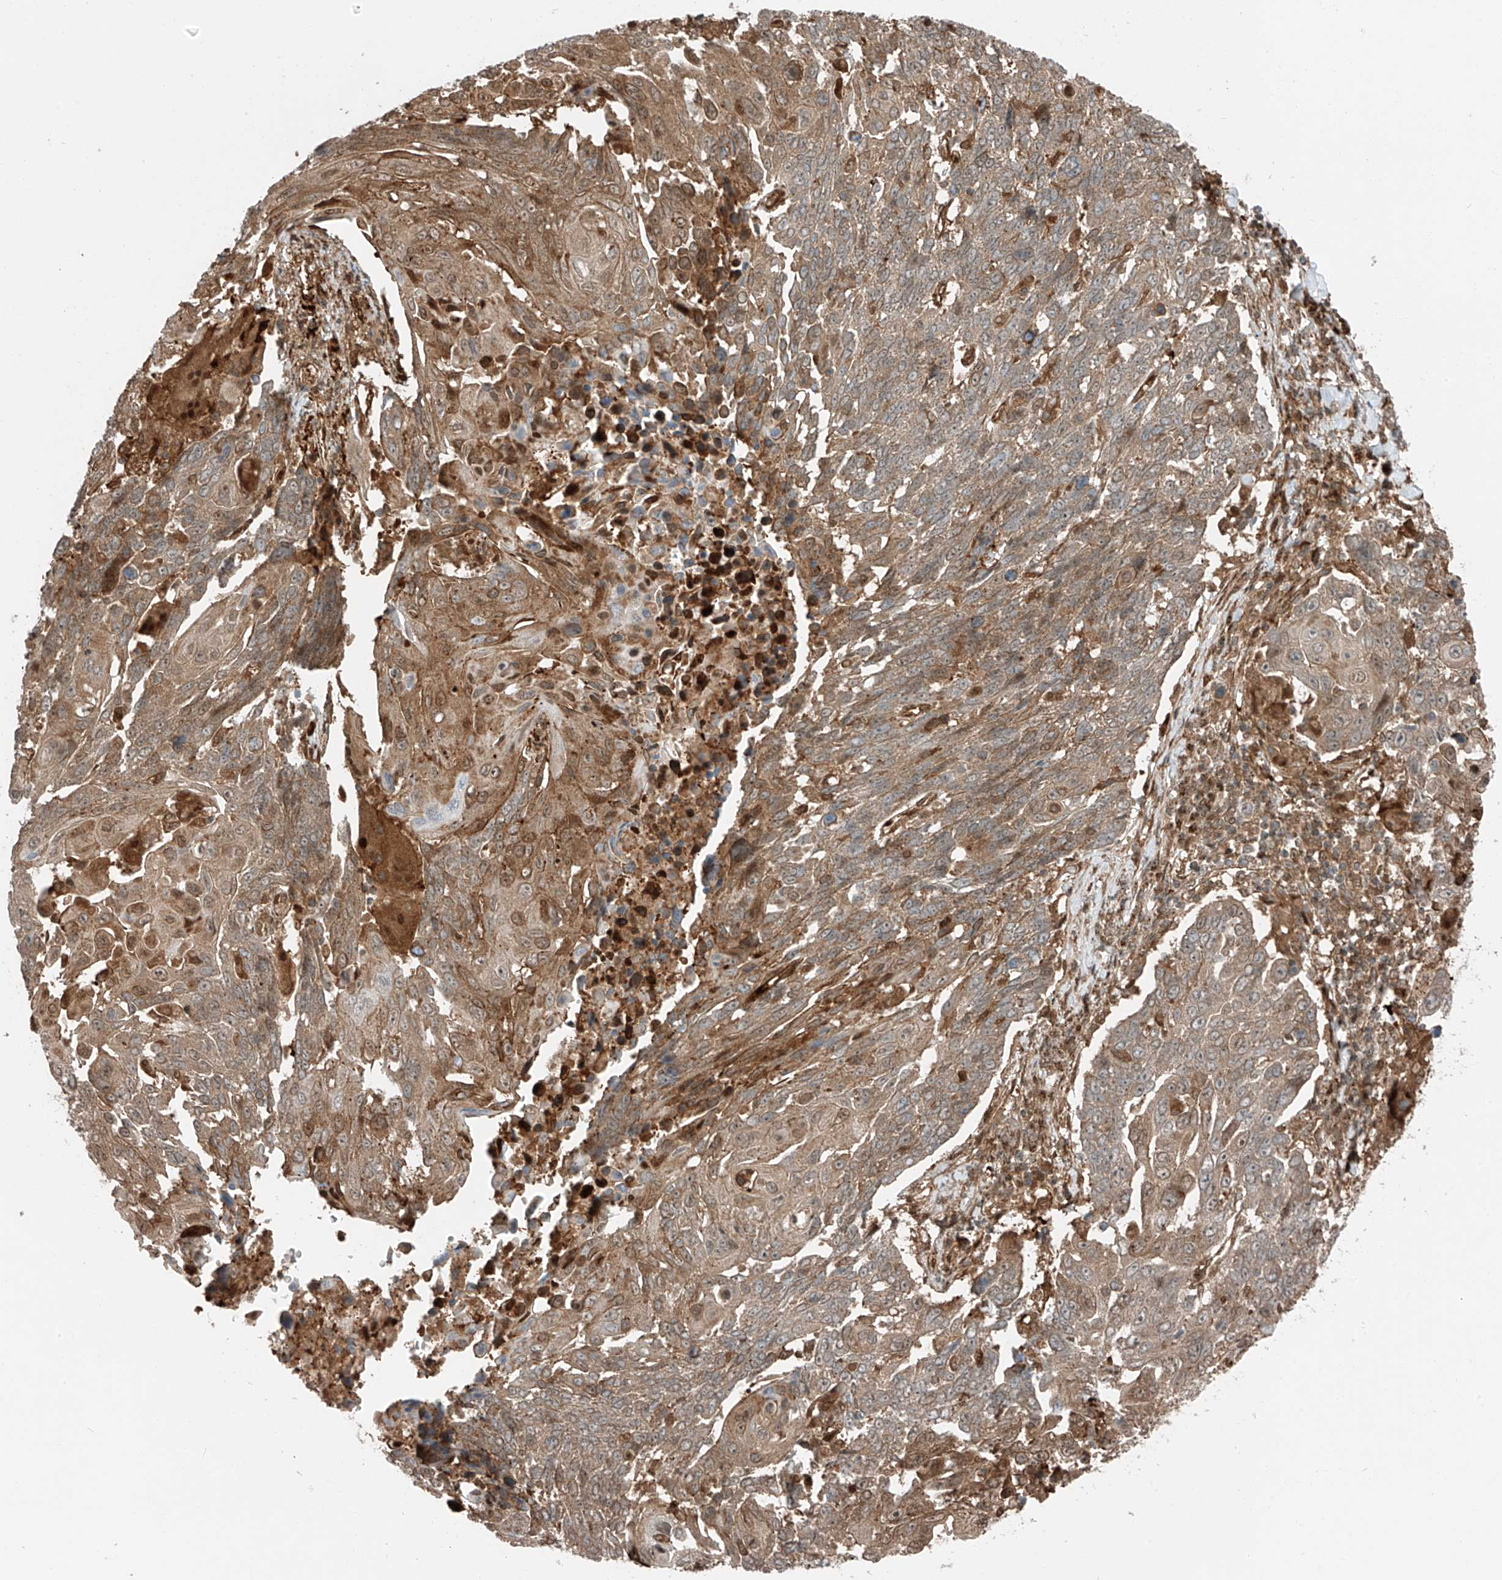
{"staining": {"intensity": "moderate", "quantity": ">75%", "location": "cytoplasmic/membranous,nuclear"}, "tissue": "lung cancer", "cell_type": "Tumor cells", "image_type": "cancer", "snomed": [{"axis": "morphology", "description": "Squamous cell carcinoma, NOS"}, {"axis": "topography", "description": "Lung"}], "caption": "DAB (3,3'-diaminobenzidine) immunohistochemical staining of lung cancer (squamous cell carcinoma) shows moderate cytoplasmic/membranous and nuclear protein staining in about >75% of tumor cells.", "gene": "USP48", "patient": {"sex": "male", "age": 66}}